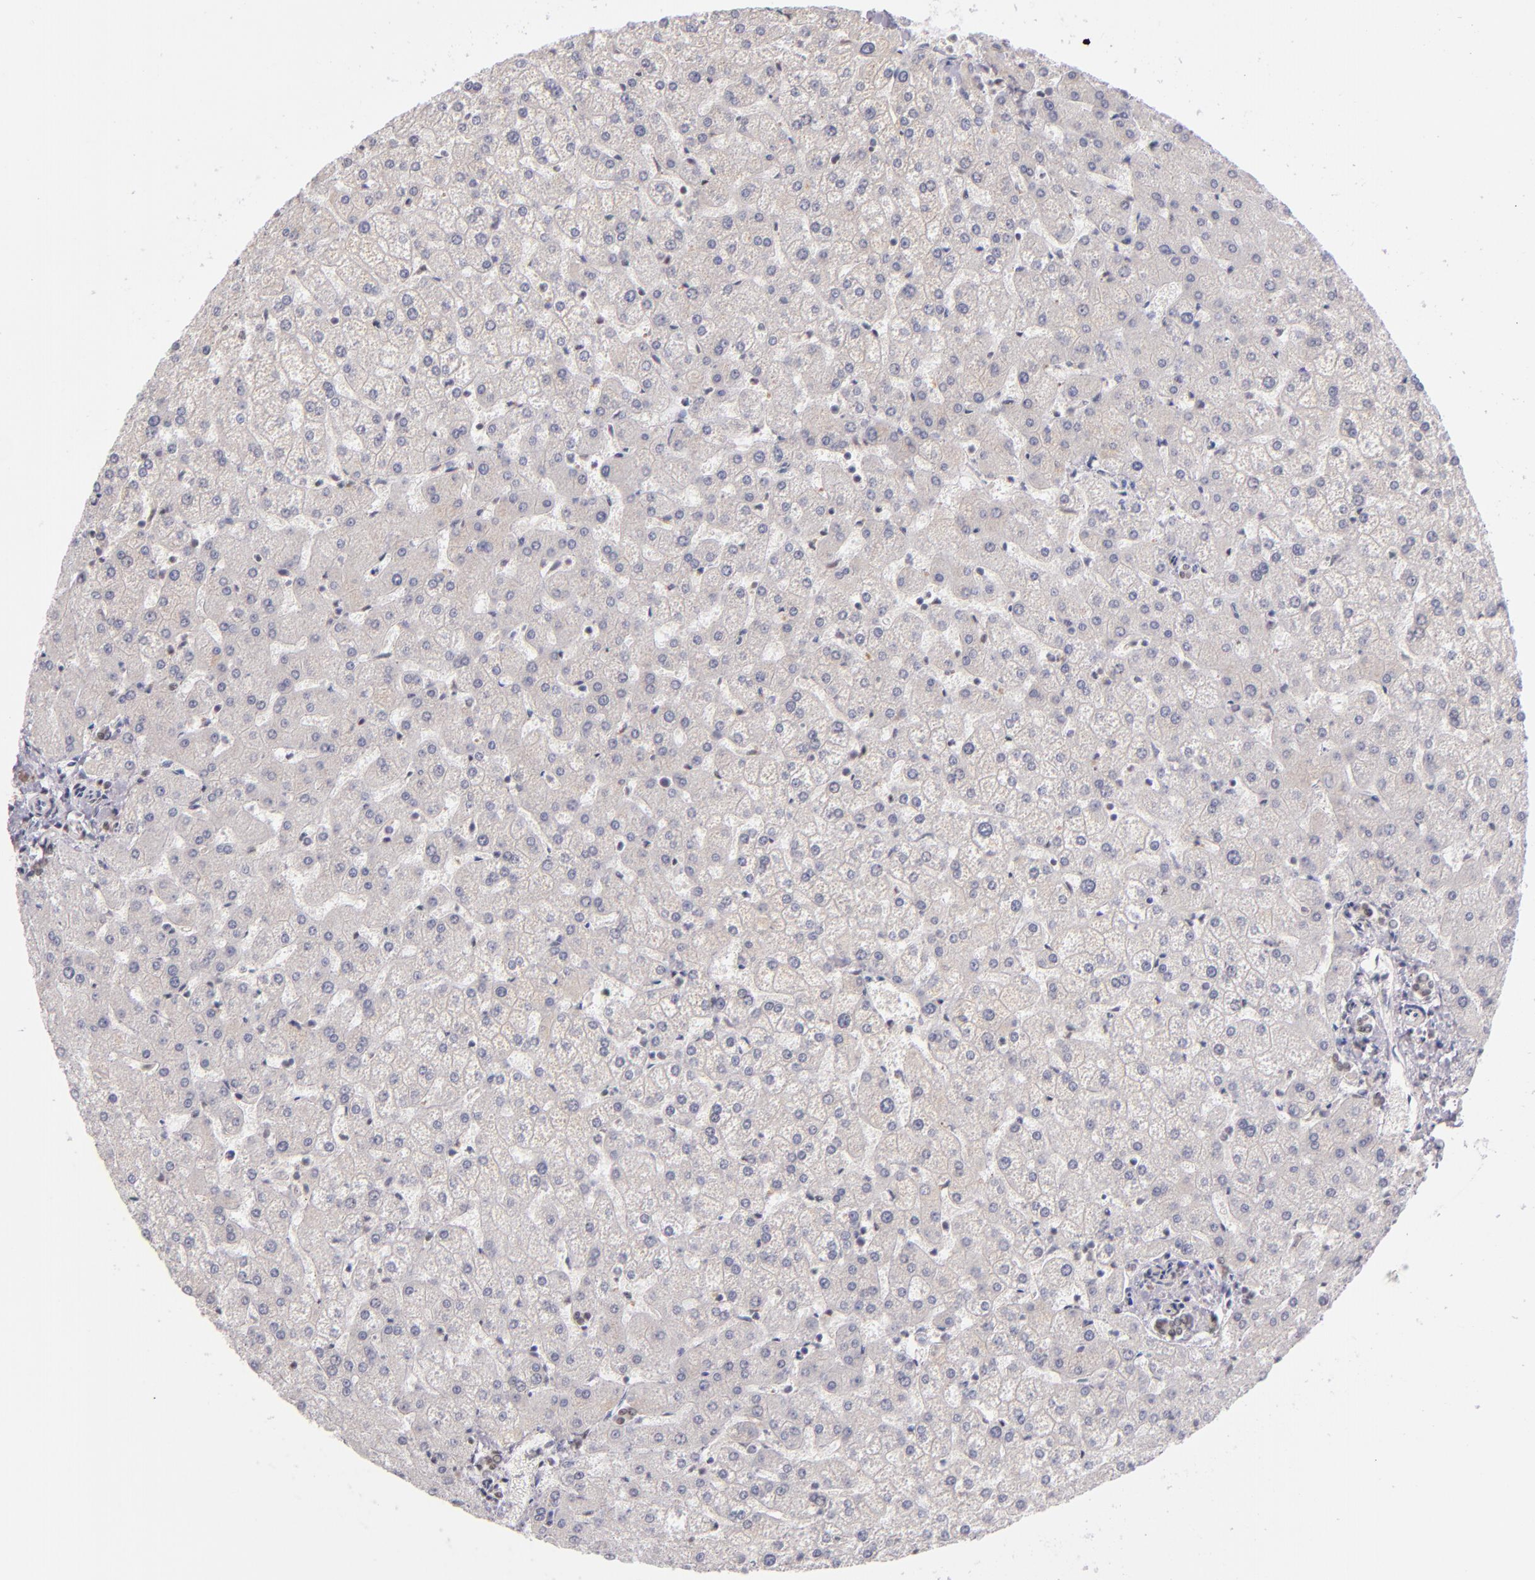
{"staining": {"intensity": "weak", "quantity": ">75%", "location": "nuclear"}, "tissue": "liver", "cell_type": "Cholangiocytes", "image_type": "normal", "snomed": [{"axis": "morphology", "description": "Normal tissue, NOS"}, {"axis": "topography", "description": "Liver"}], "caption": "Immunohistochemistry of unremarkable liver shows low levels of weak nuclear expression in approximately >75% of cholangiocytes.", "gene": "ZNF148", "patient": {"sex": "female", "age": 32}}